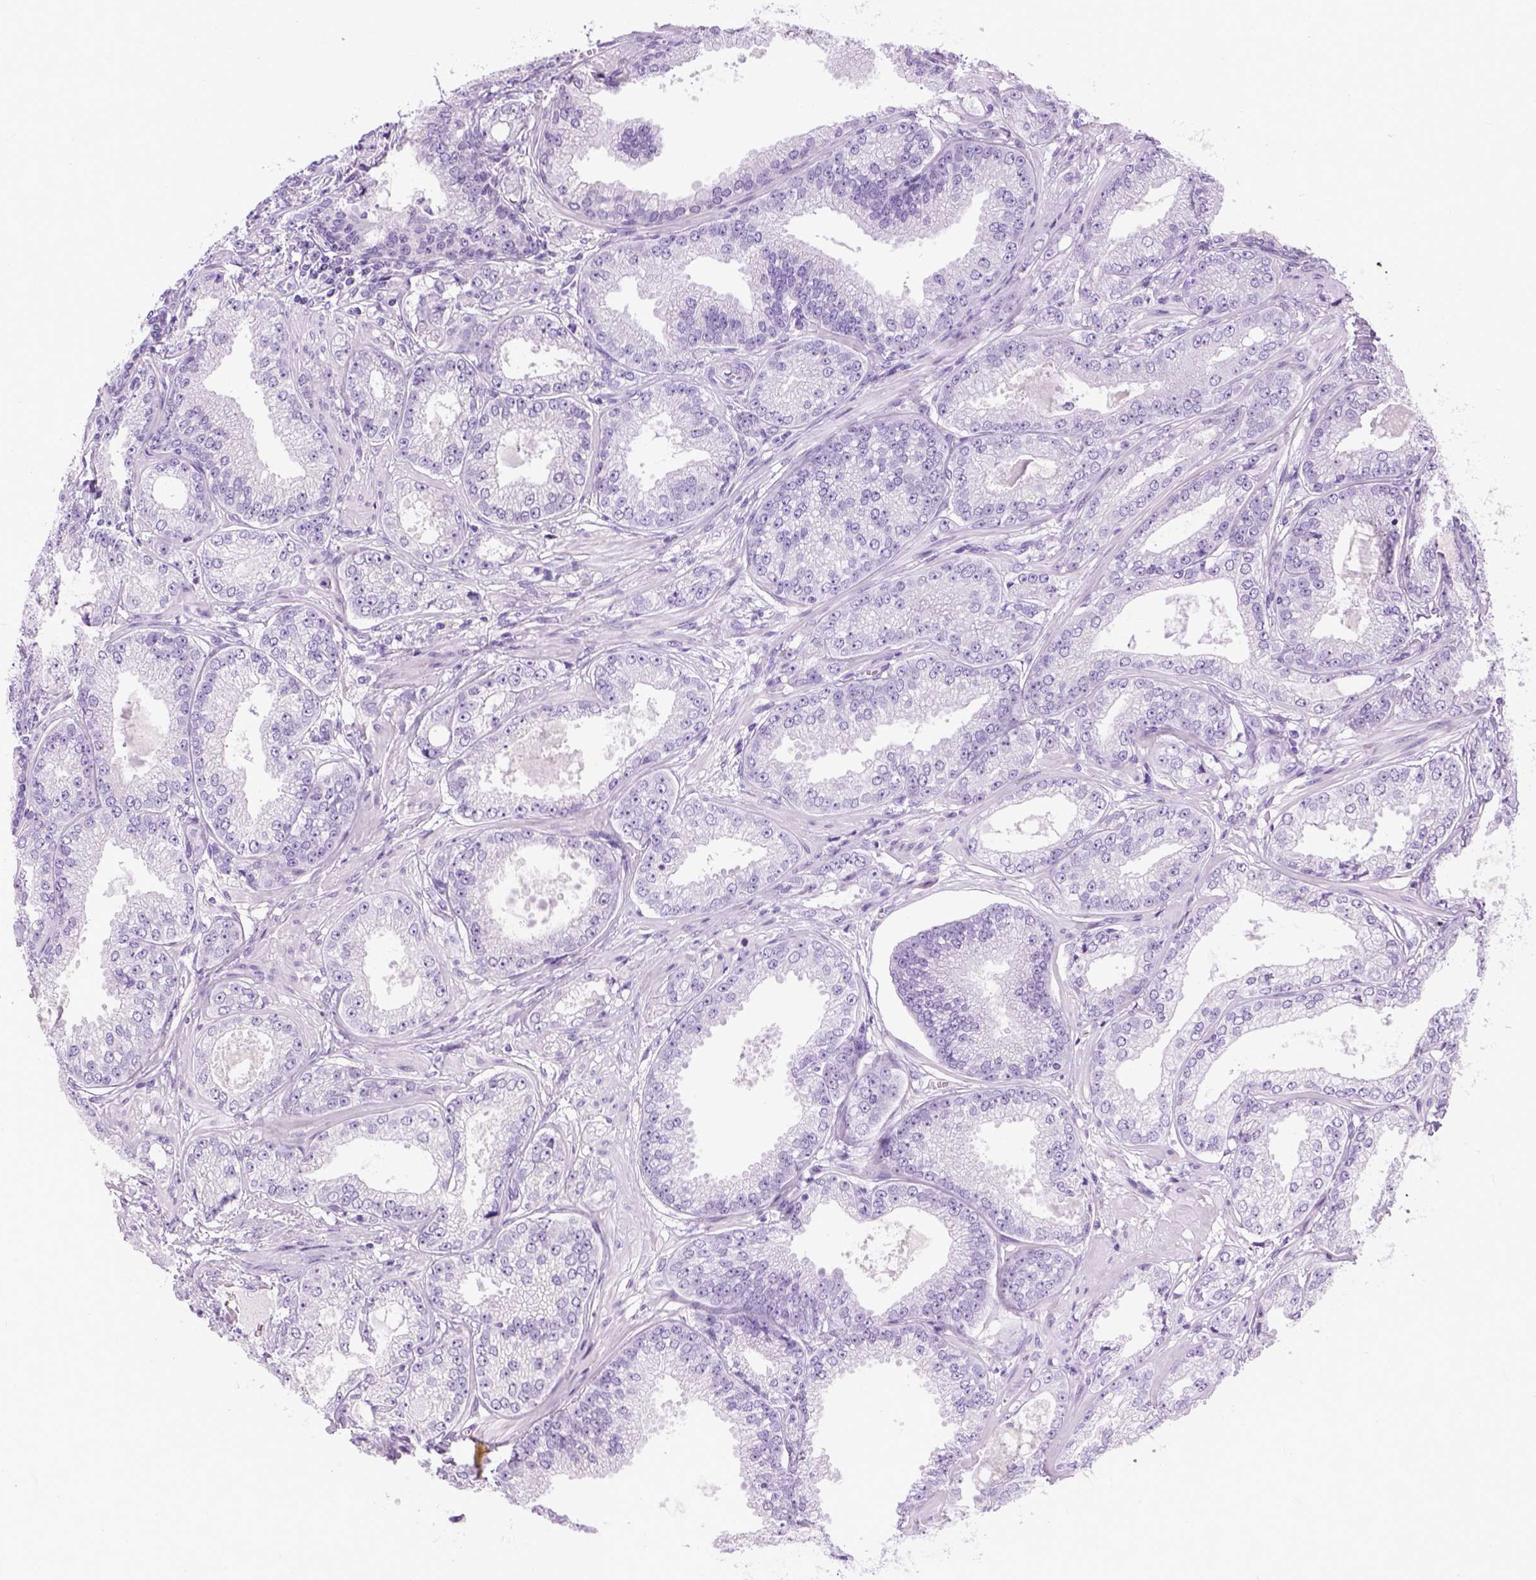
{"staining": {"intensity": "negative", "quantity": "none", "location": "none"}, "tissue": "prostate cancer", "cell_type": "Tumor cells", "image_type": "cancer", "snomed": [{"axis": "morphology", "description": "Adenocarcinoma, NOS"}, {"axis": "topography", "description": "Prostate"}], "caption": "Prostate adenocarcinoma stained for a protein using immunohistochemistry (IHC) demonstrates no positivity tumor cells.", "gene": "TMEM38A", "patient": {"sex": "male", "age": 64}}